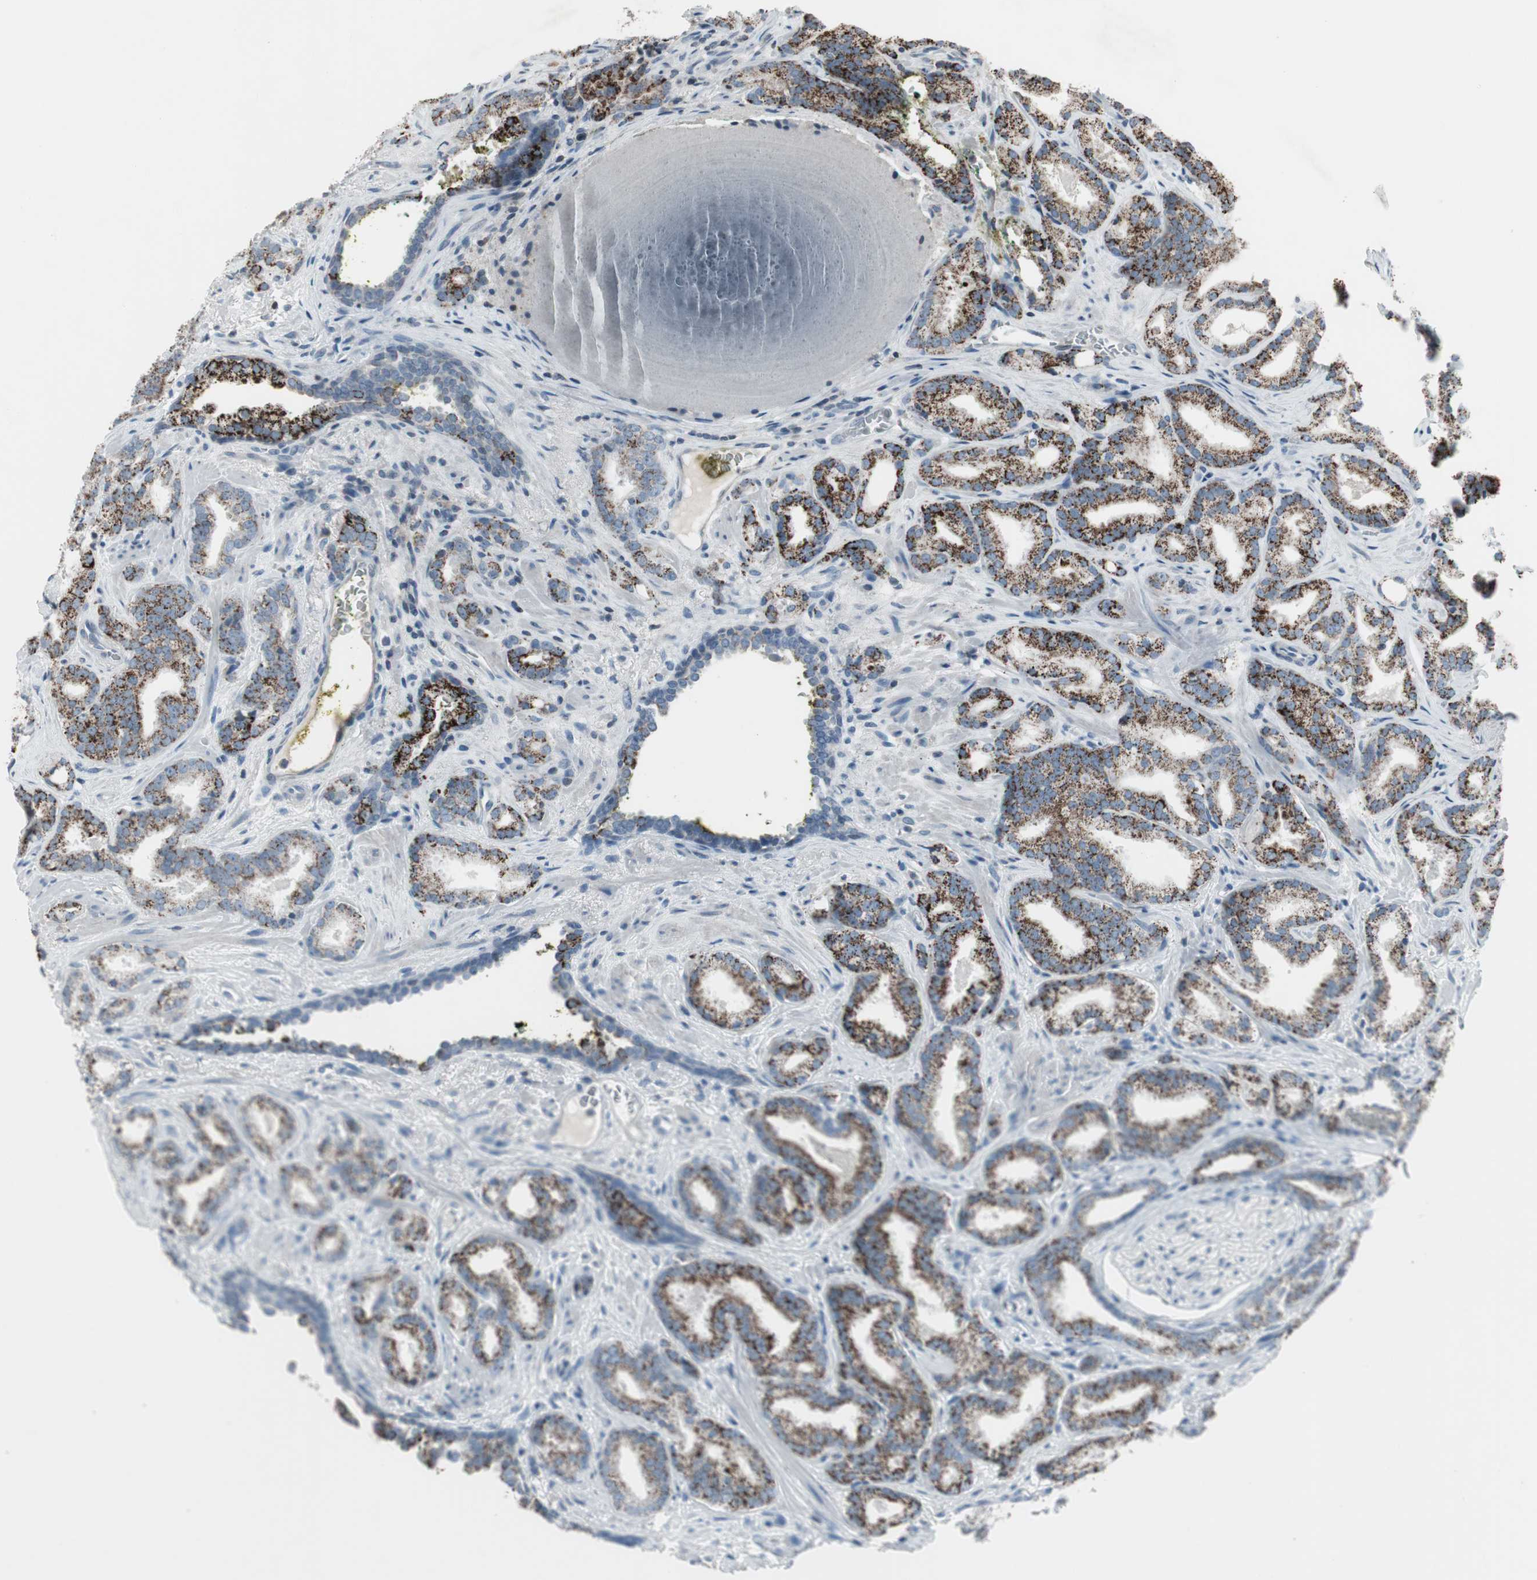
{"staining": {"intensity": "strong", "quantity": ">75%", "location": "cytoplasmic/membranous"}, "tissue": "prostate cancer", "cell_type": "Tumor cells", "image_type": "cancer", "snomed": [{"axis": "morphology", "description": "Adenocarcinoma, Low grade"}, {"axis": "topography", "description": "Prostate"}], "caption": "A micrograph of human prostate adenocarcinoma (low-grade) stained for a protein displays strong cytoplasmic/membranous brown staining in tumor cells.", "gene": "ARG2", "patient": {"sex": "male", "age": 63}}